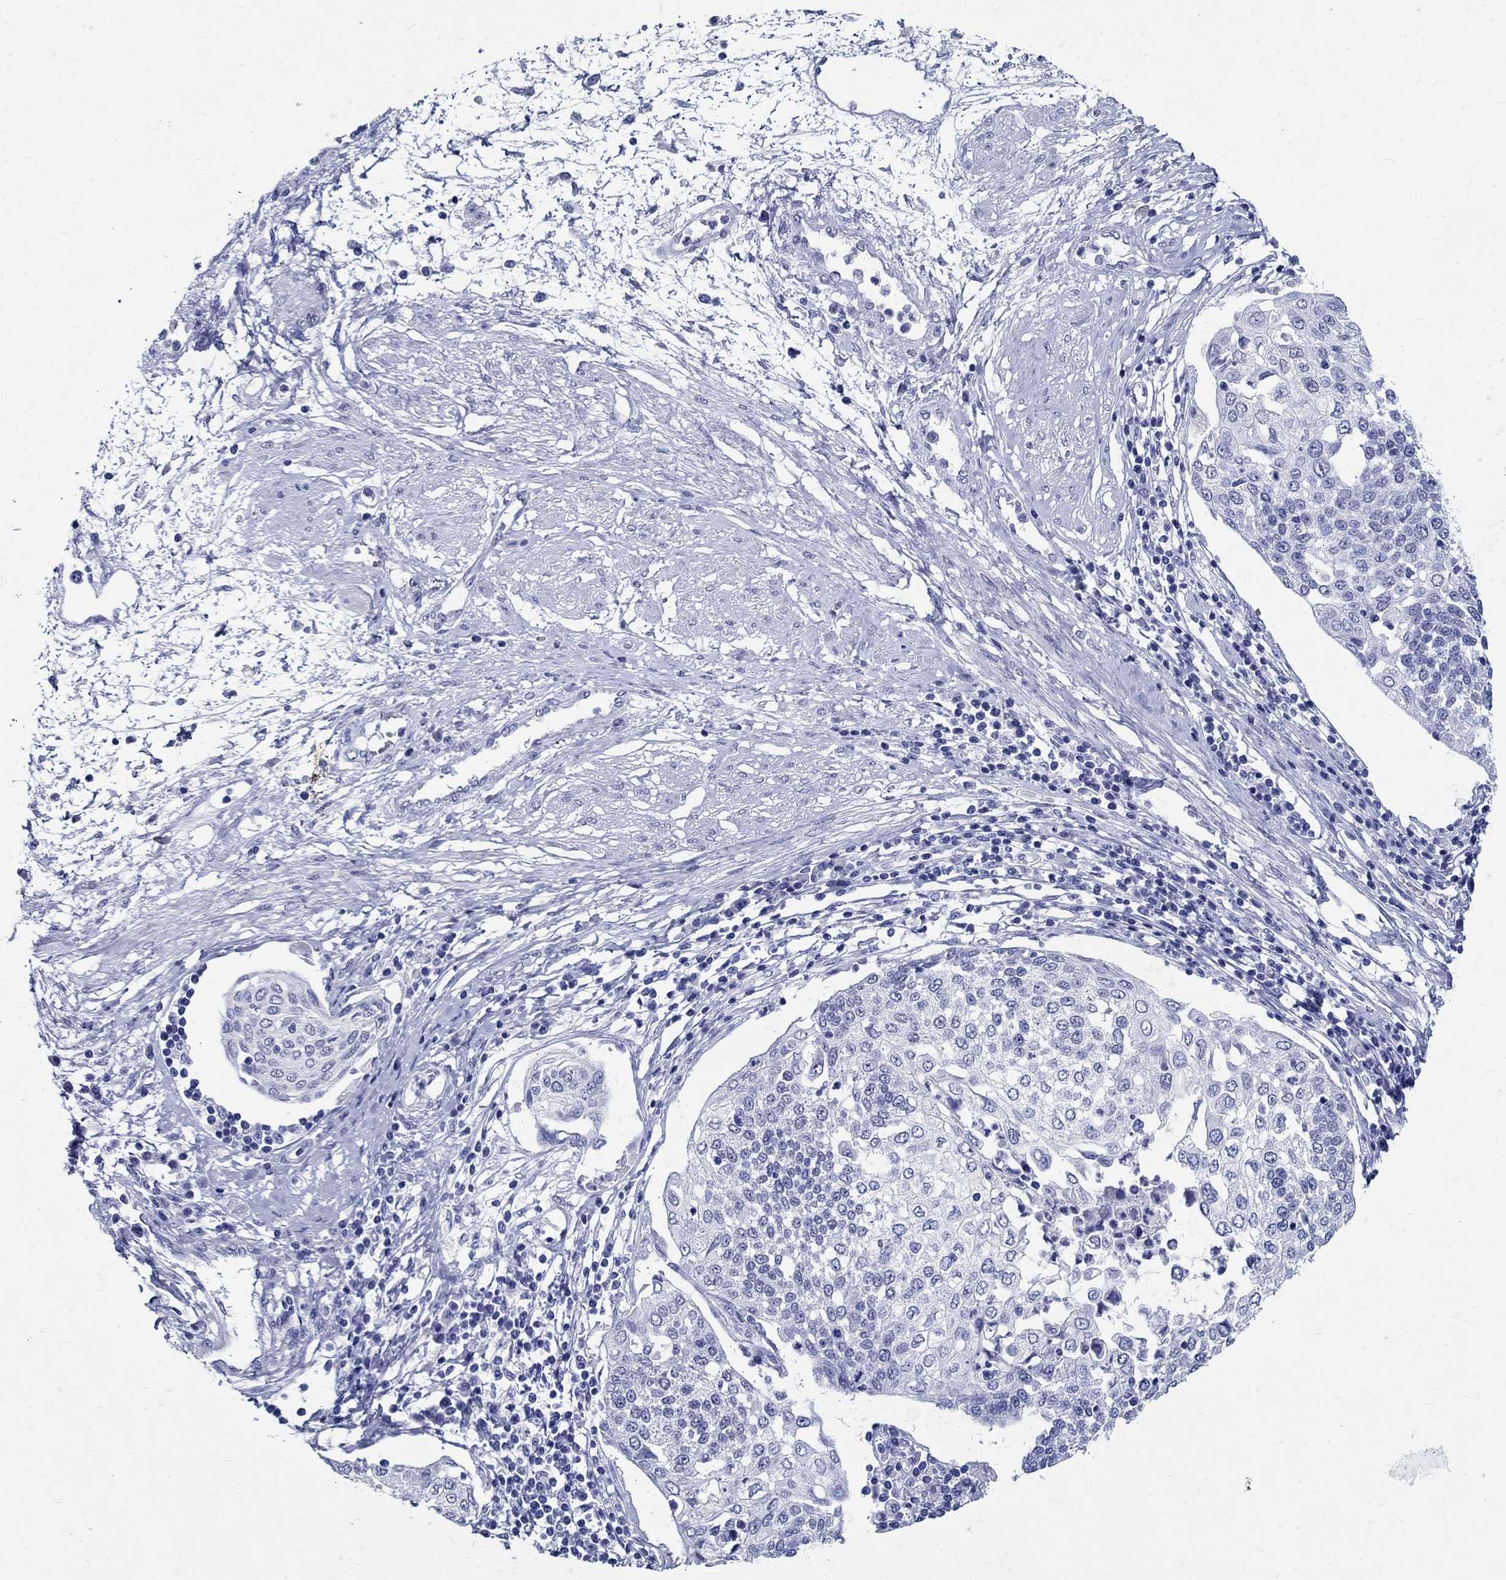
{"staining": {"intensity": "negative", "quantity": "none", "location": "none"}, "tissue": "cervical cancer", "cell_type": "Tumor cells", "image_type": "cancer", "snomed": [{"axis": "morphology", "description": "Squamous cell carcinoma, NOS"}, {"axis": "topography", "description": "Cervix"}], "caption": "Cervical squamous cell carcinoma stained for a protein using IHC reveals no staining tumor cells.", "gene": "TSPAN16", "patient": {"sex": "female", "age": 34}}